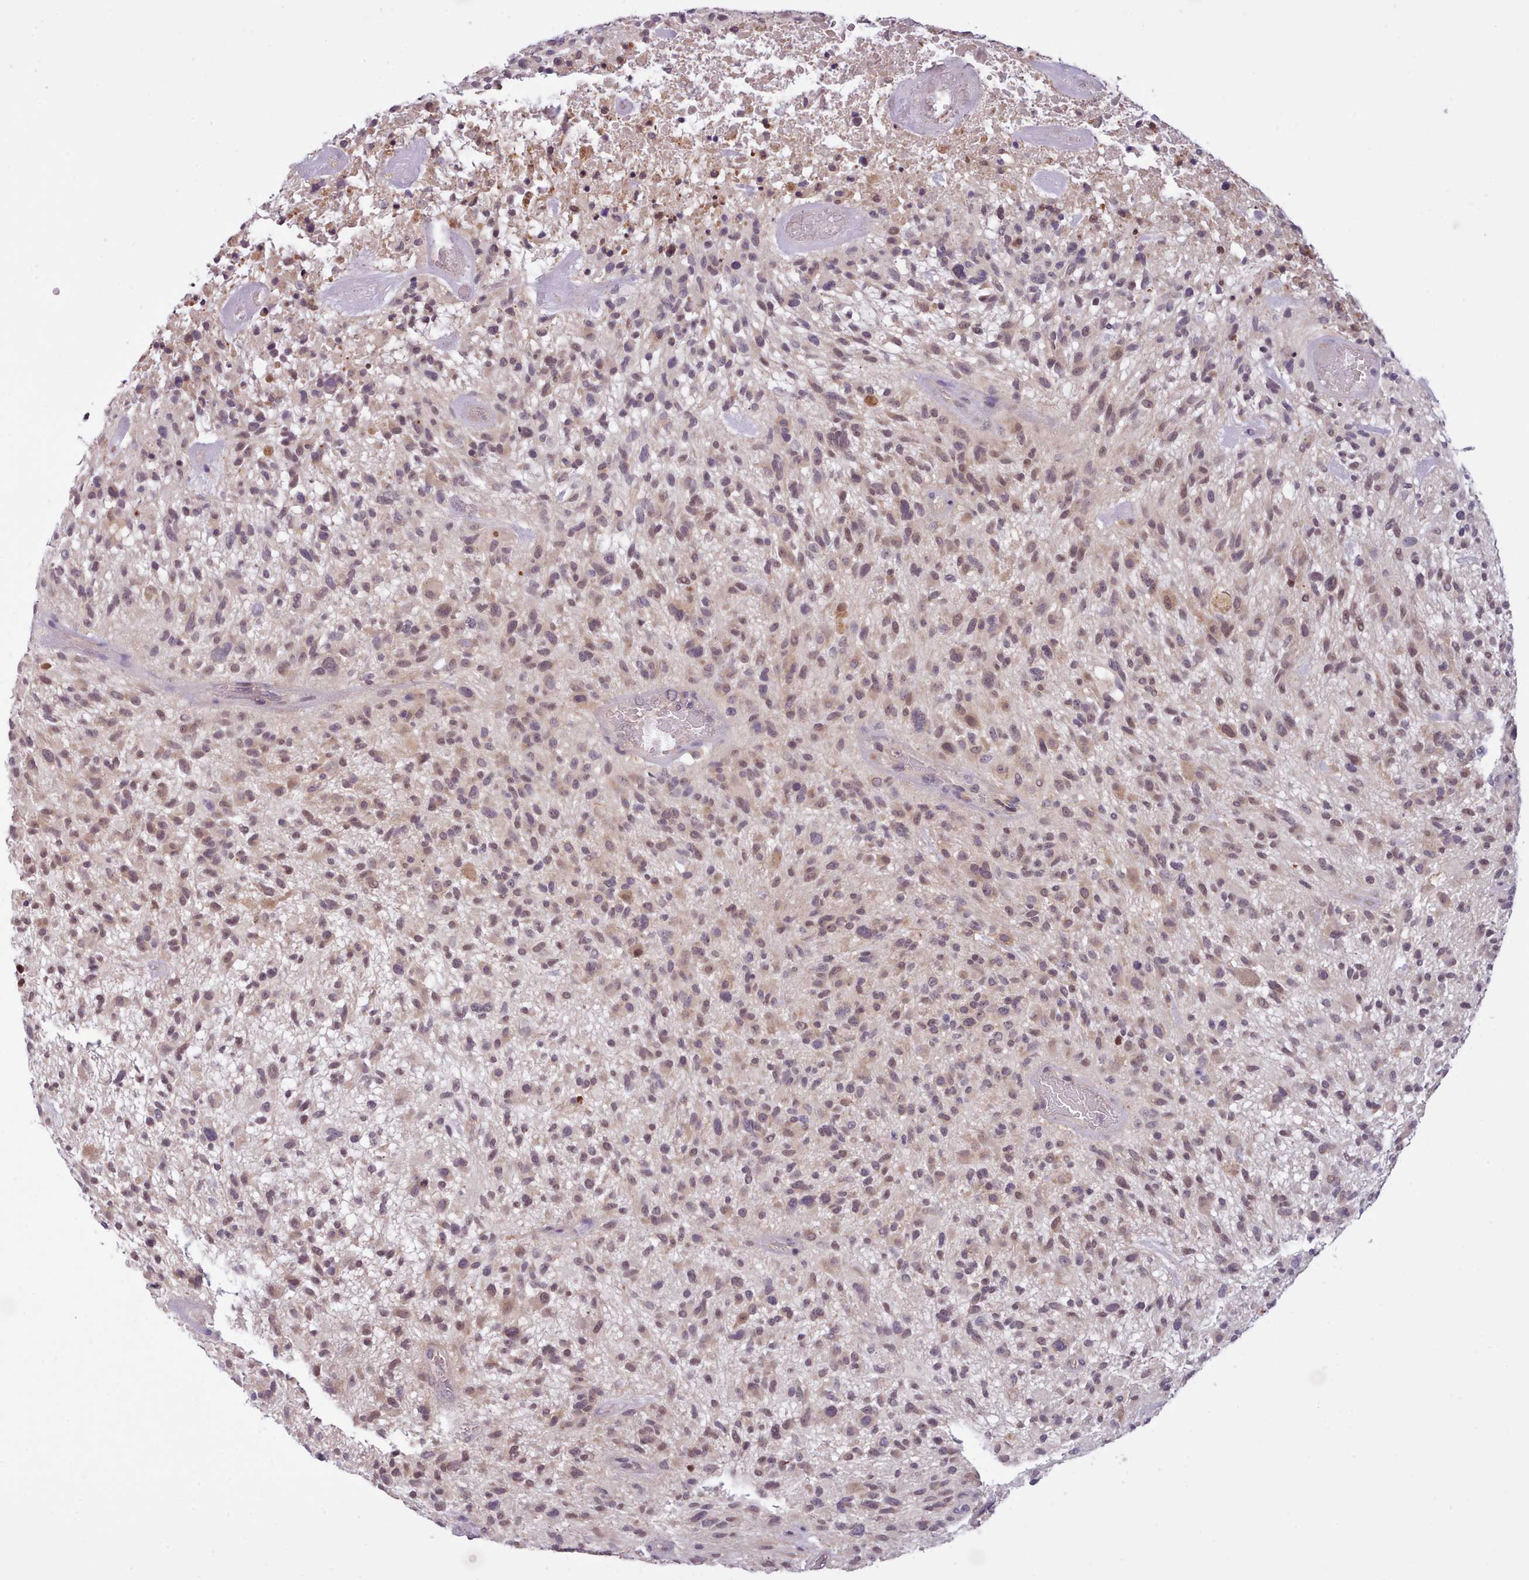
{"staining": {"intensity": "weak", "quantity": "25%-75%", "location": "cytoplasmic/membranous,nuclear"}, "tissue": "glioma", "cell_type": "Tumor cells", "image_type": "cancer", "snomed": [{"axis": "morphology", "description": "Glioma, malignant, High grade"}, {"axis": "topography", "description": "Brain"}], "caption": "High-power microscopy captured an IHC photomicrograph of malignant glioma (high-grade), revealing weak cytoplasmic/membranous and nuclear expression in about 25%-75% of tumor cells.", "gene": "ARL17A", "patient": {"sex": "male", "age": 47}}